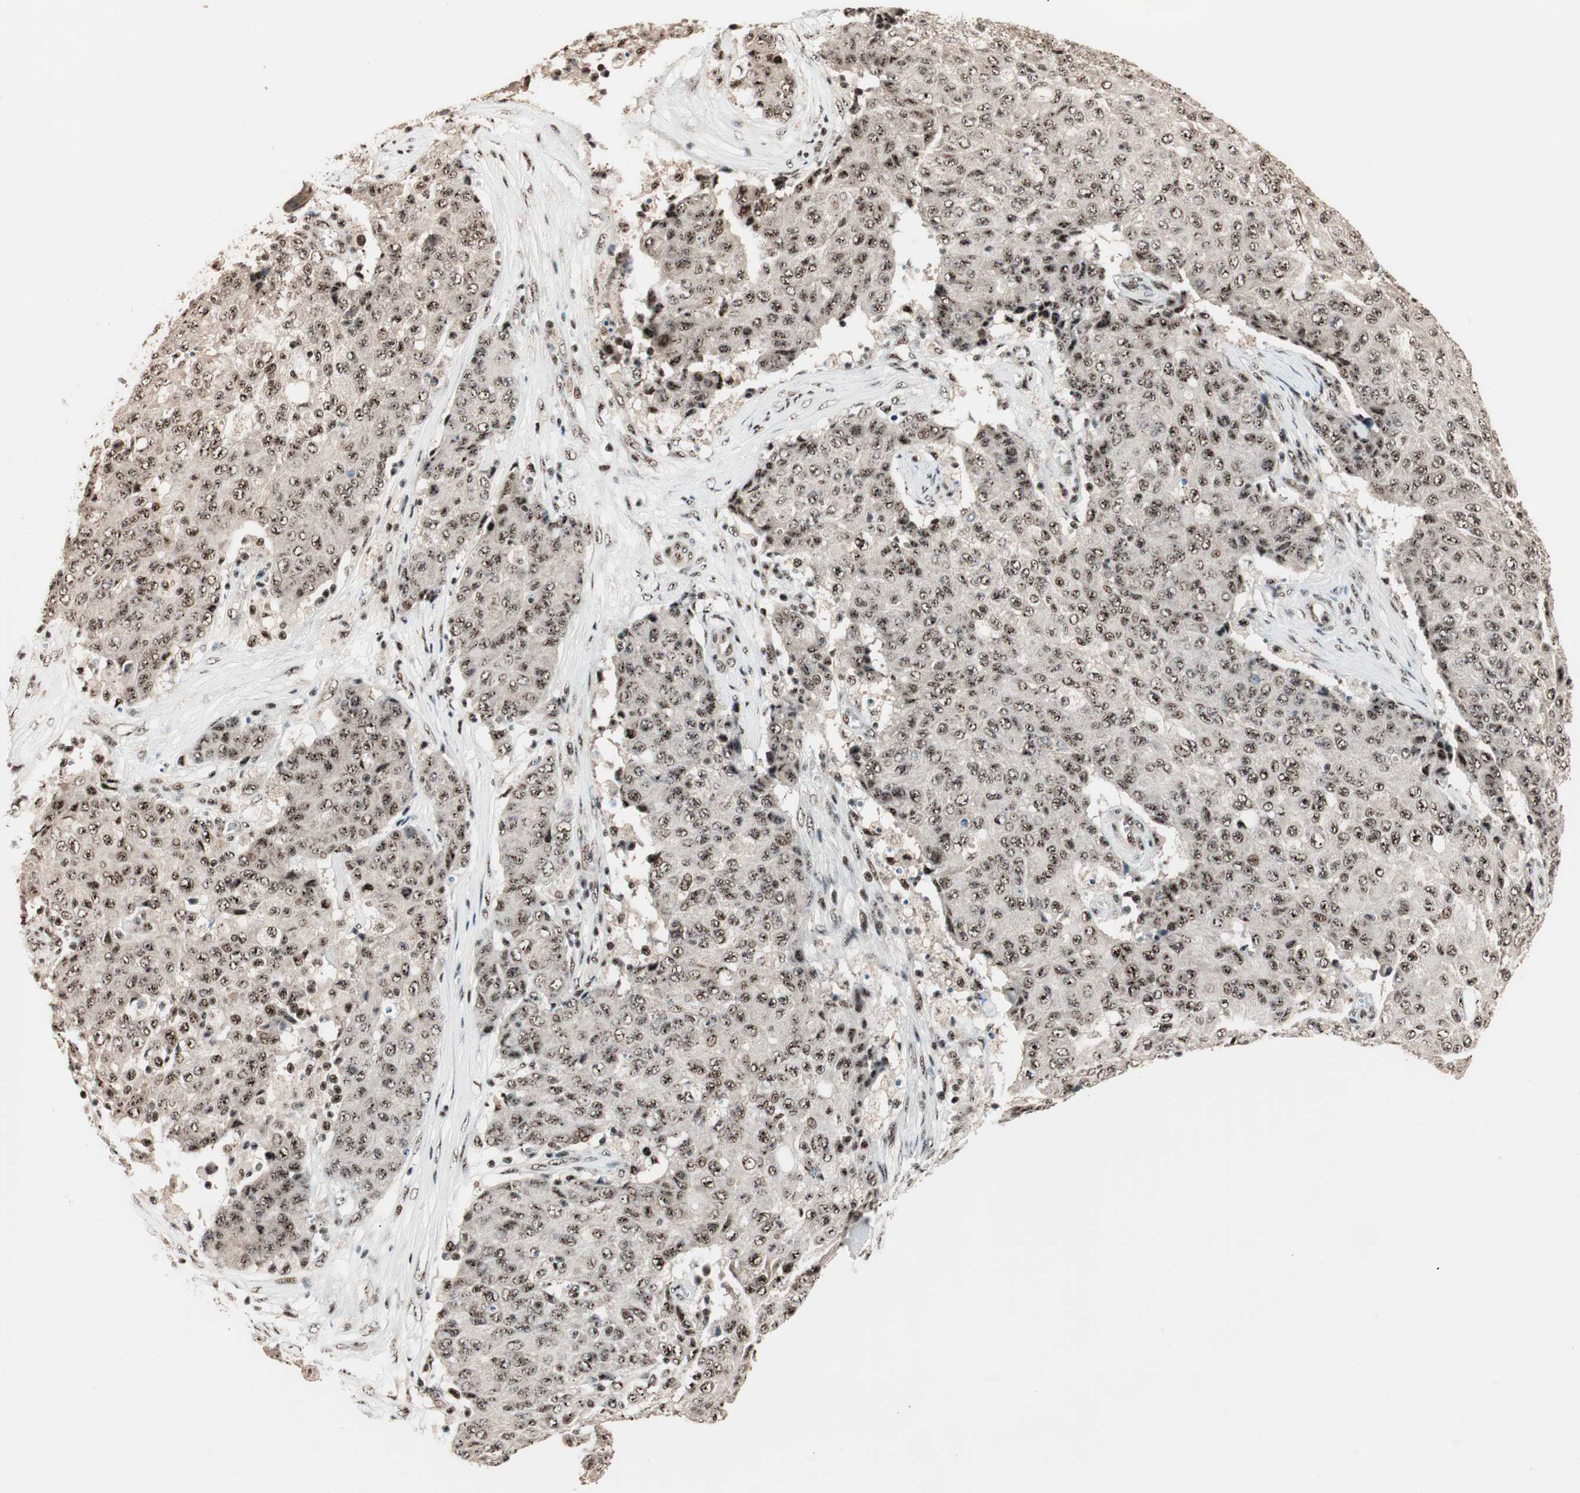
{"staining": {"intensity": "strong", "quantity": ">75%", "location": "nuclear"}, "tissue": "ovarian cancer", "cell_type": "Tumor cells", "image_type": "cancer", "snomed": [{"axis": "morphology", "description": "Carcinoma, endometroid"}, {"axis": "topography", "description": "Ovary"}], "caption": "This image reveals endometroid carcinoma (ovarian) stained with immunohistochemistry (IHC) to label a protein in brown. The nuclear of tumor cells show strong positivity for the protein. Nuclei are counter-stained blue.", "gene": "NR5A2", "patient": {"sex": "female", "age": 42}}